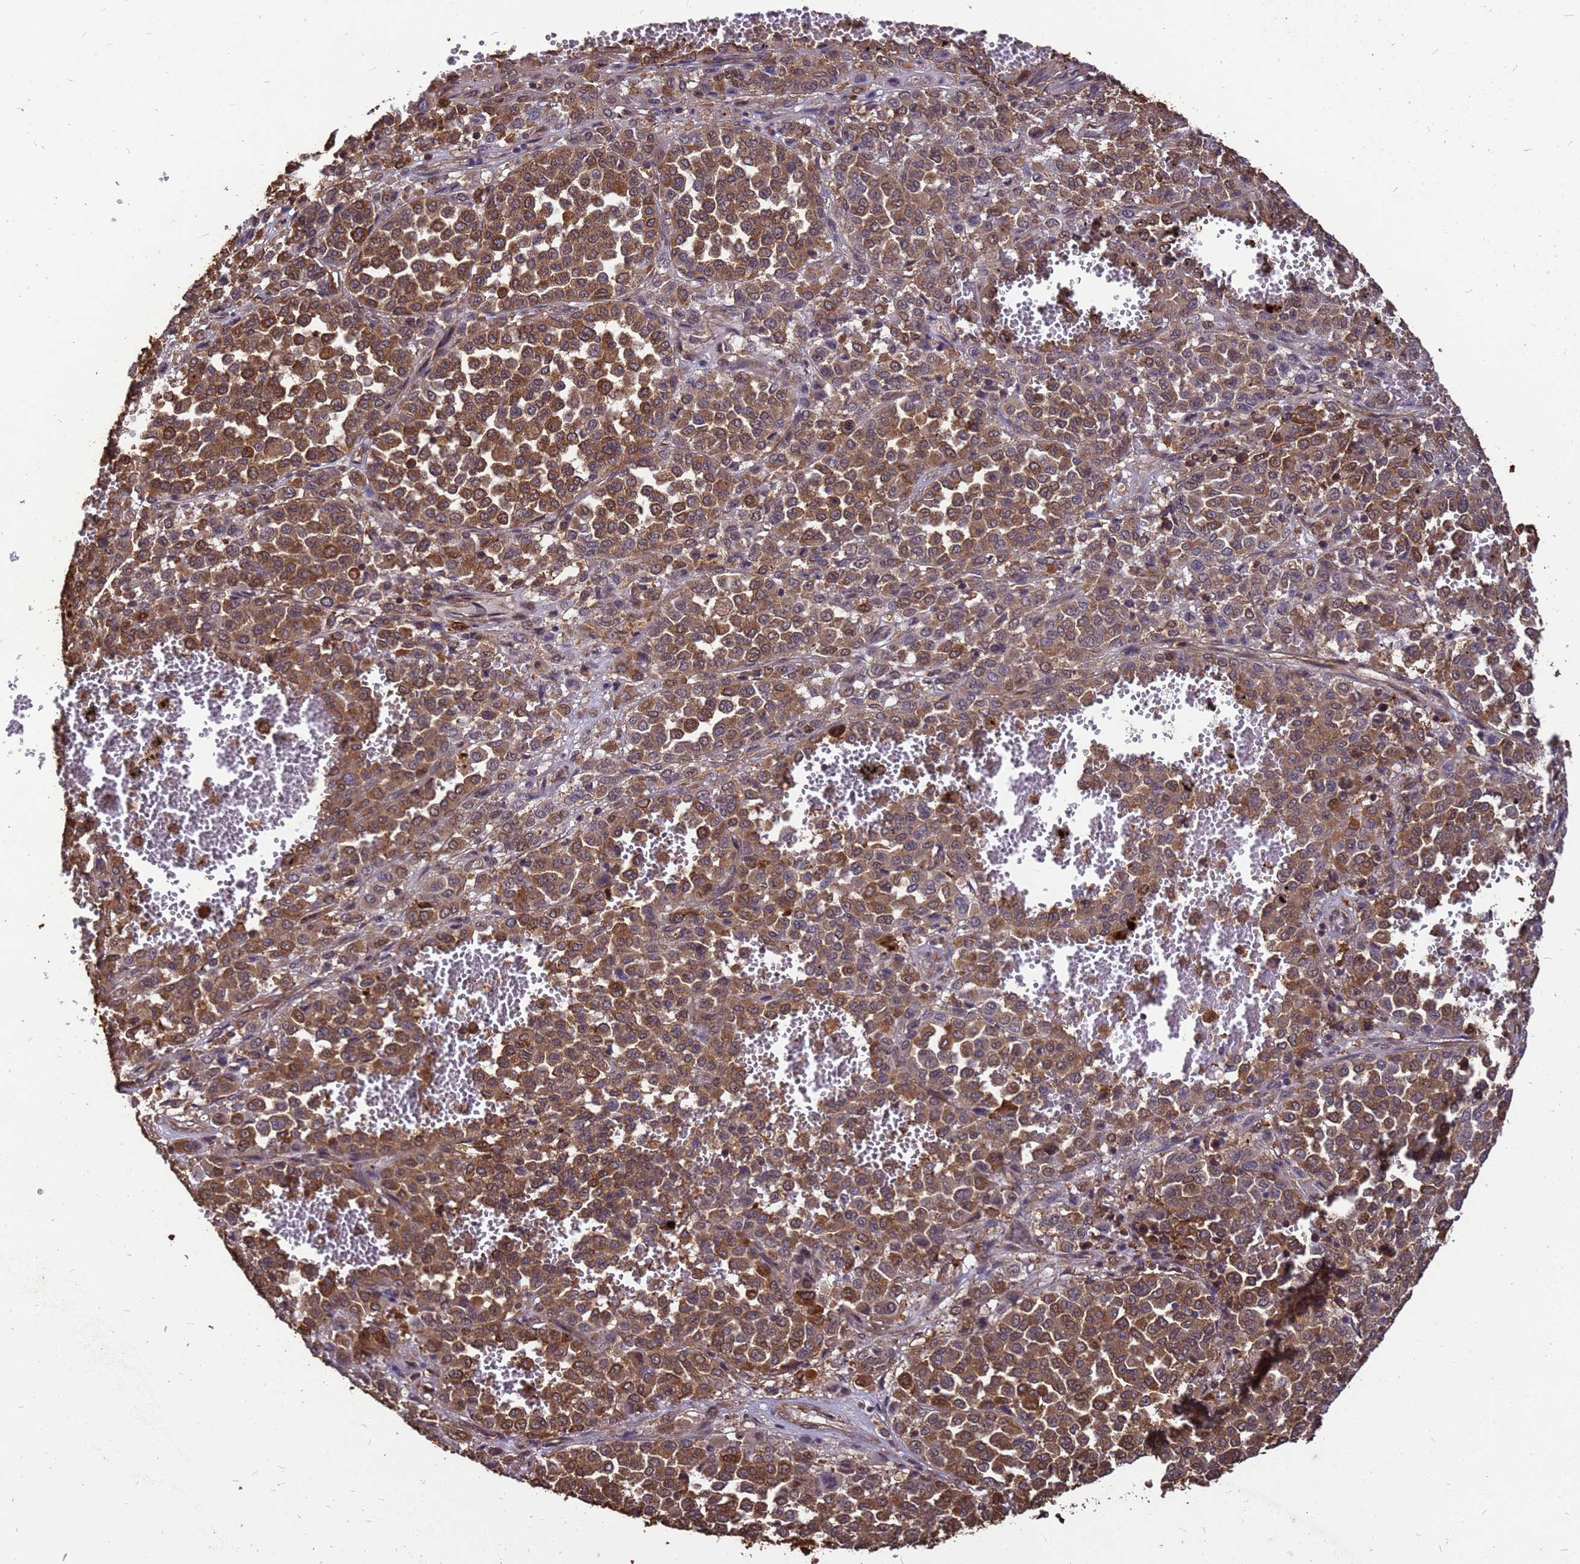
{"staining": {"intensity": "moderate", "quantity": ">75%", "location": "cytoplasmic/membranous,nuclear"}, "tissue": "melanoma", "cell_type": "Tumor cells", "image_type": "cancer", "snomed": [{"axis": "morphology", "description": "Malignant melanoma, Metastatic site"}, {"axis": "topography", "description": "Pancreas"}], "caption": "High-power microscopy captured an IHC photomicrograph of melanoma, revealing moderate cytoplasmic/membranous and nuclear positivity in about >75% of tumor cells.", "gene": "ZNF618", "patient": {"sex": "female", "age": 30}}